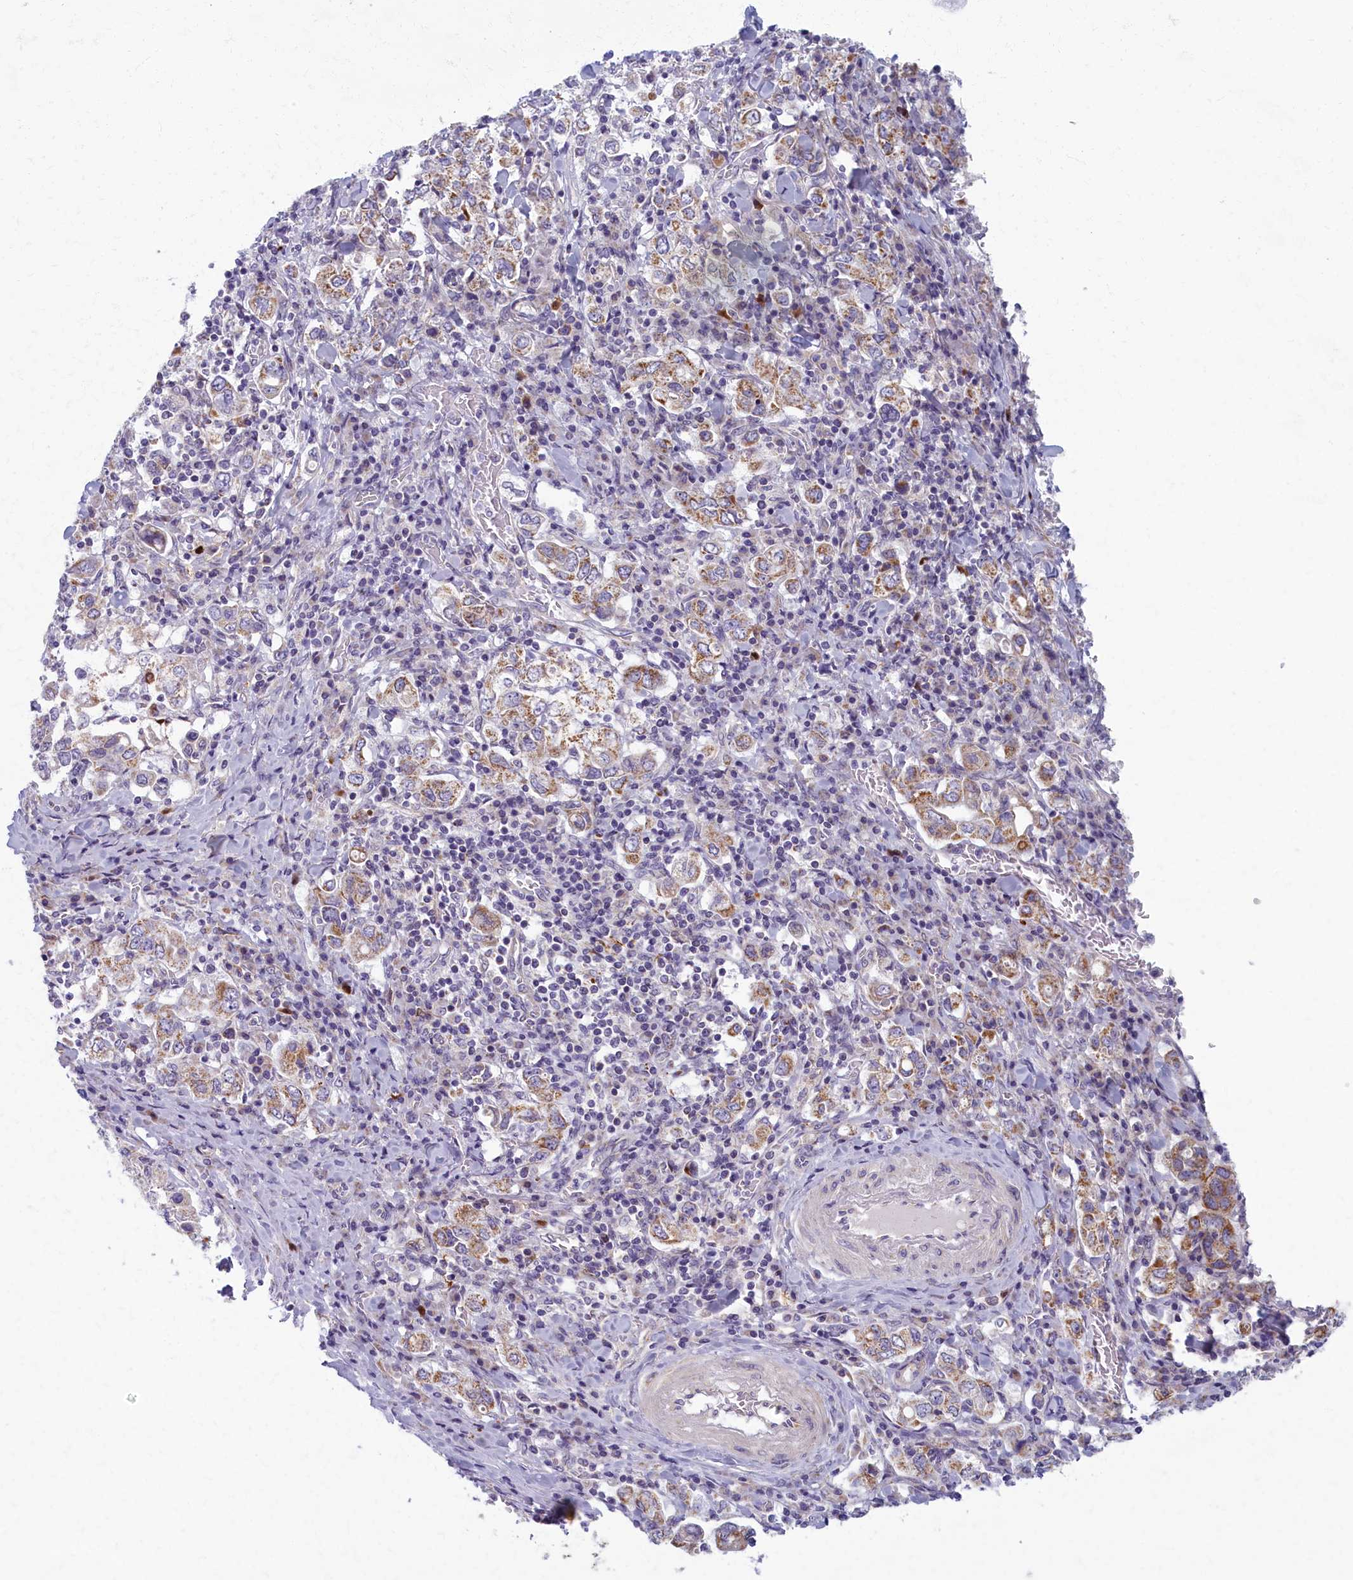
{"staining": {"intensity": "moderate", "quantity": ">75%", "location": "cytoplasmic/membranous"}, "tissue": "stomach cancer", "cell_type": "Tumor cells", "image_type": "cancer", "snomed": [{"axis": "morphology", "description": "Adenocarcinoma, NOS"}, {"axis": "topography", "description": "Stomach, upper"}], "caption": "Human stomach cancer (adenocarcinoma) stained for a protein (brown) demonstrates moderate cytoplasmic/membranous positive staining in approximately >75% of tumor cells.", "gene": "MRPS25", "patient": {"sex": "male", "age": 62}}